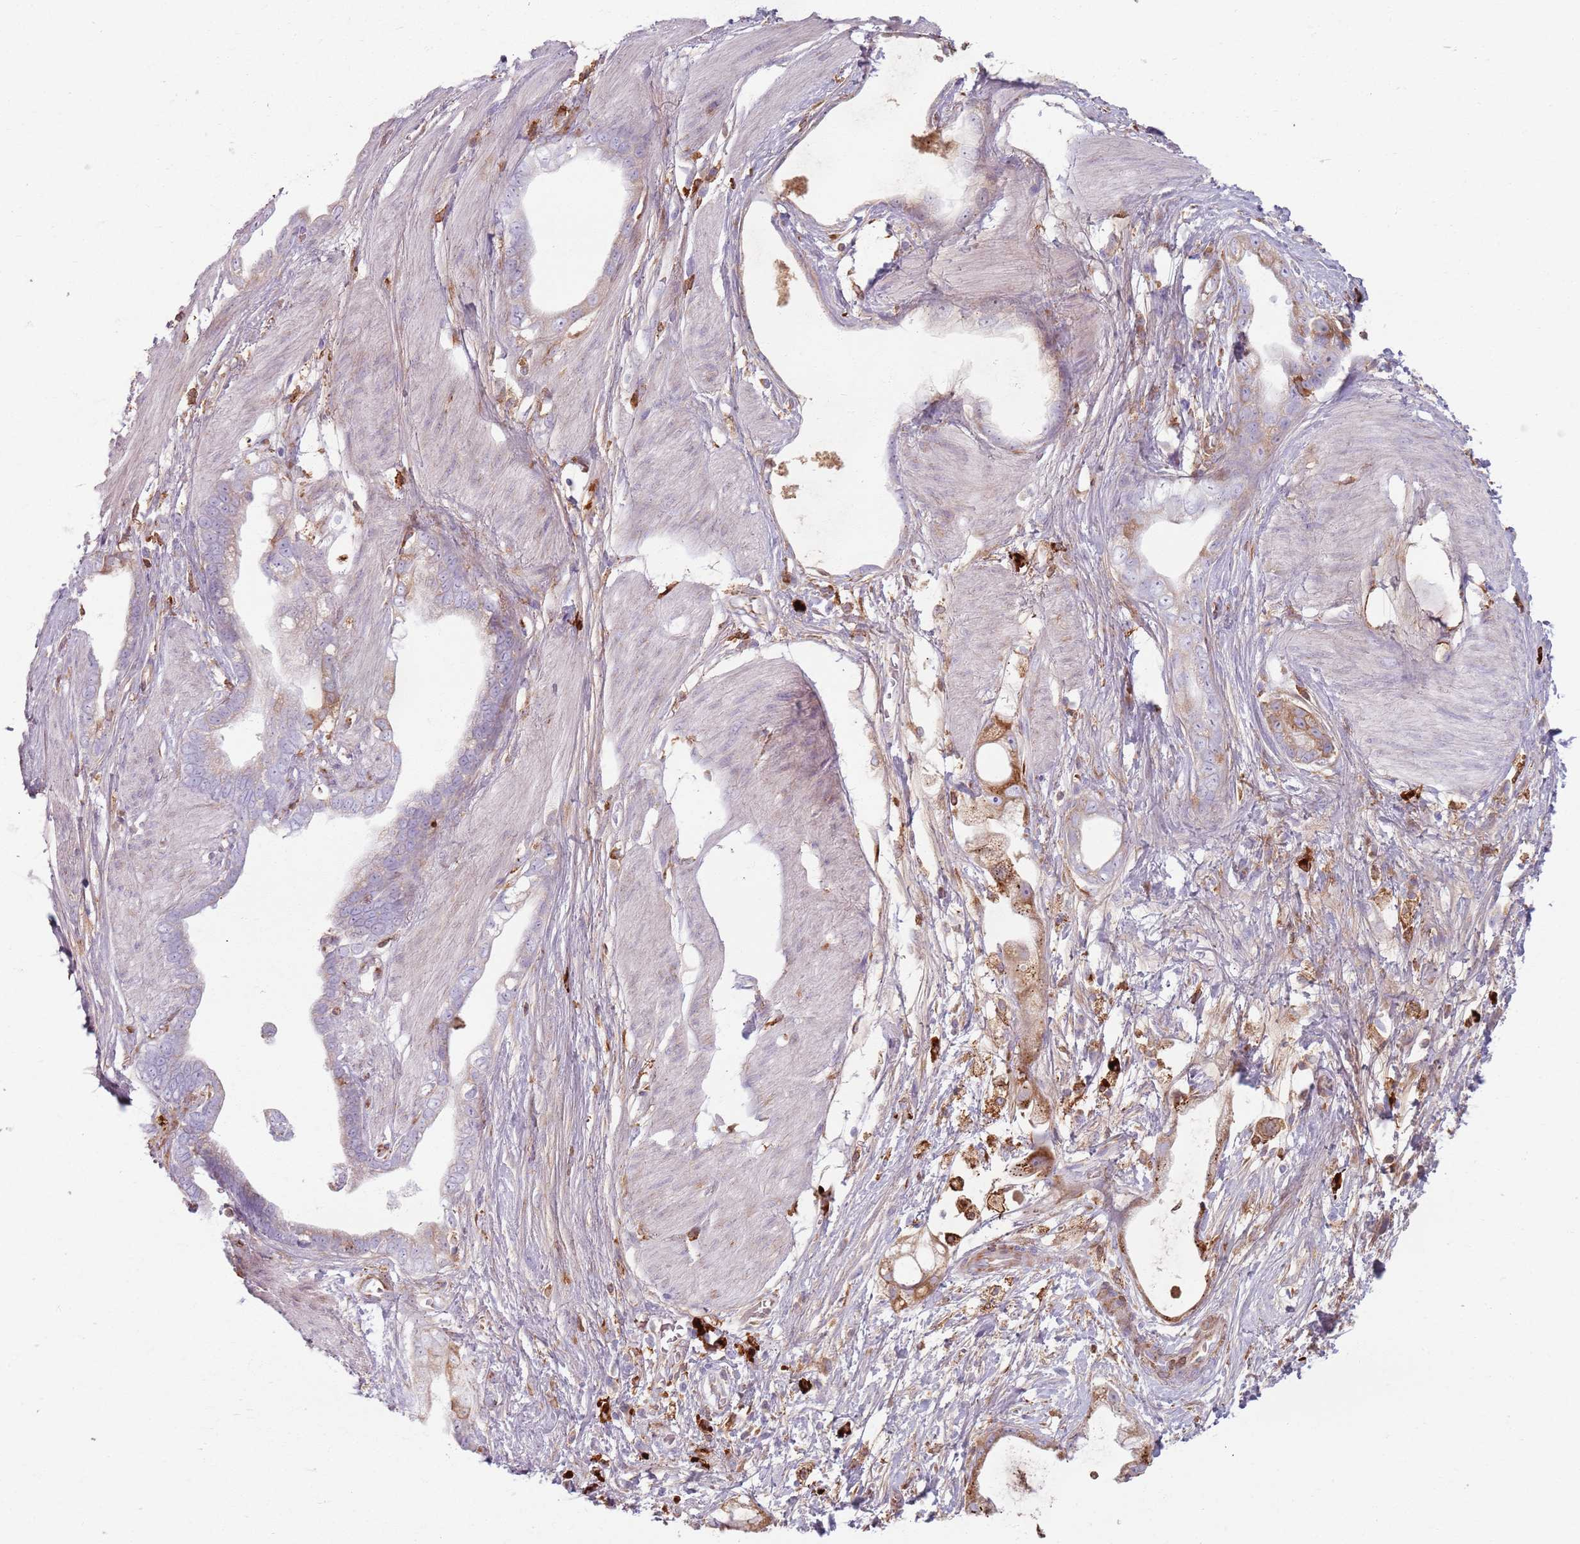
{"staining": {"intensity": "moderate", "quantity": "25%-75%", "location": "cytoplasmic/membranous"}, "tissue": "stomach cancer", "cell_type": "Tumor cells", "image_type": "cancer", "snomed": [{"axis": "morphology", "description": "Adenocarcinoma, NOS"}, {"axis": "topography", "description": "Stomach"}], "caption": "Immunohistochemistry (DAB) staining of stomach adenocarcinoma reveals moderate cytoplasmic/membranous protein staining in approximately 25%-75% of tumor cells.", "gene": "COLGALT1", "patient": {"sex": "male", "age": 55}}